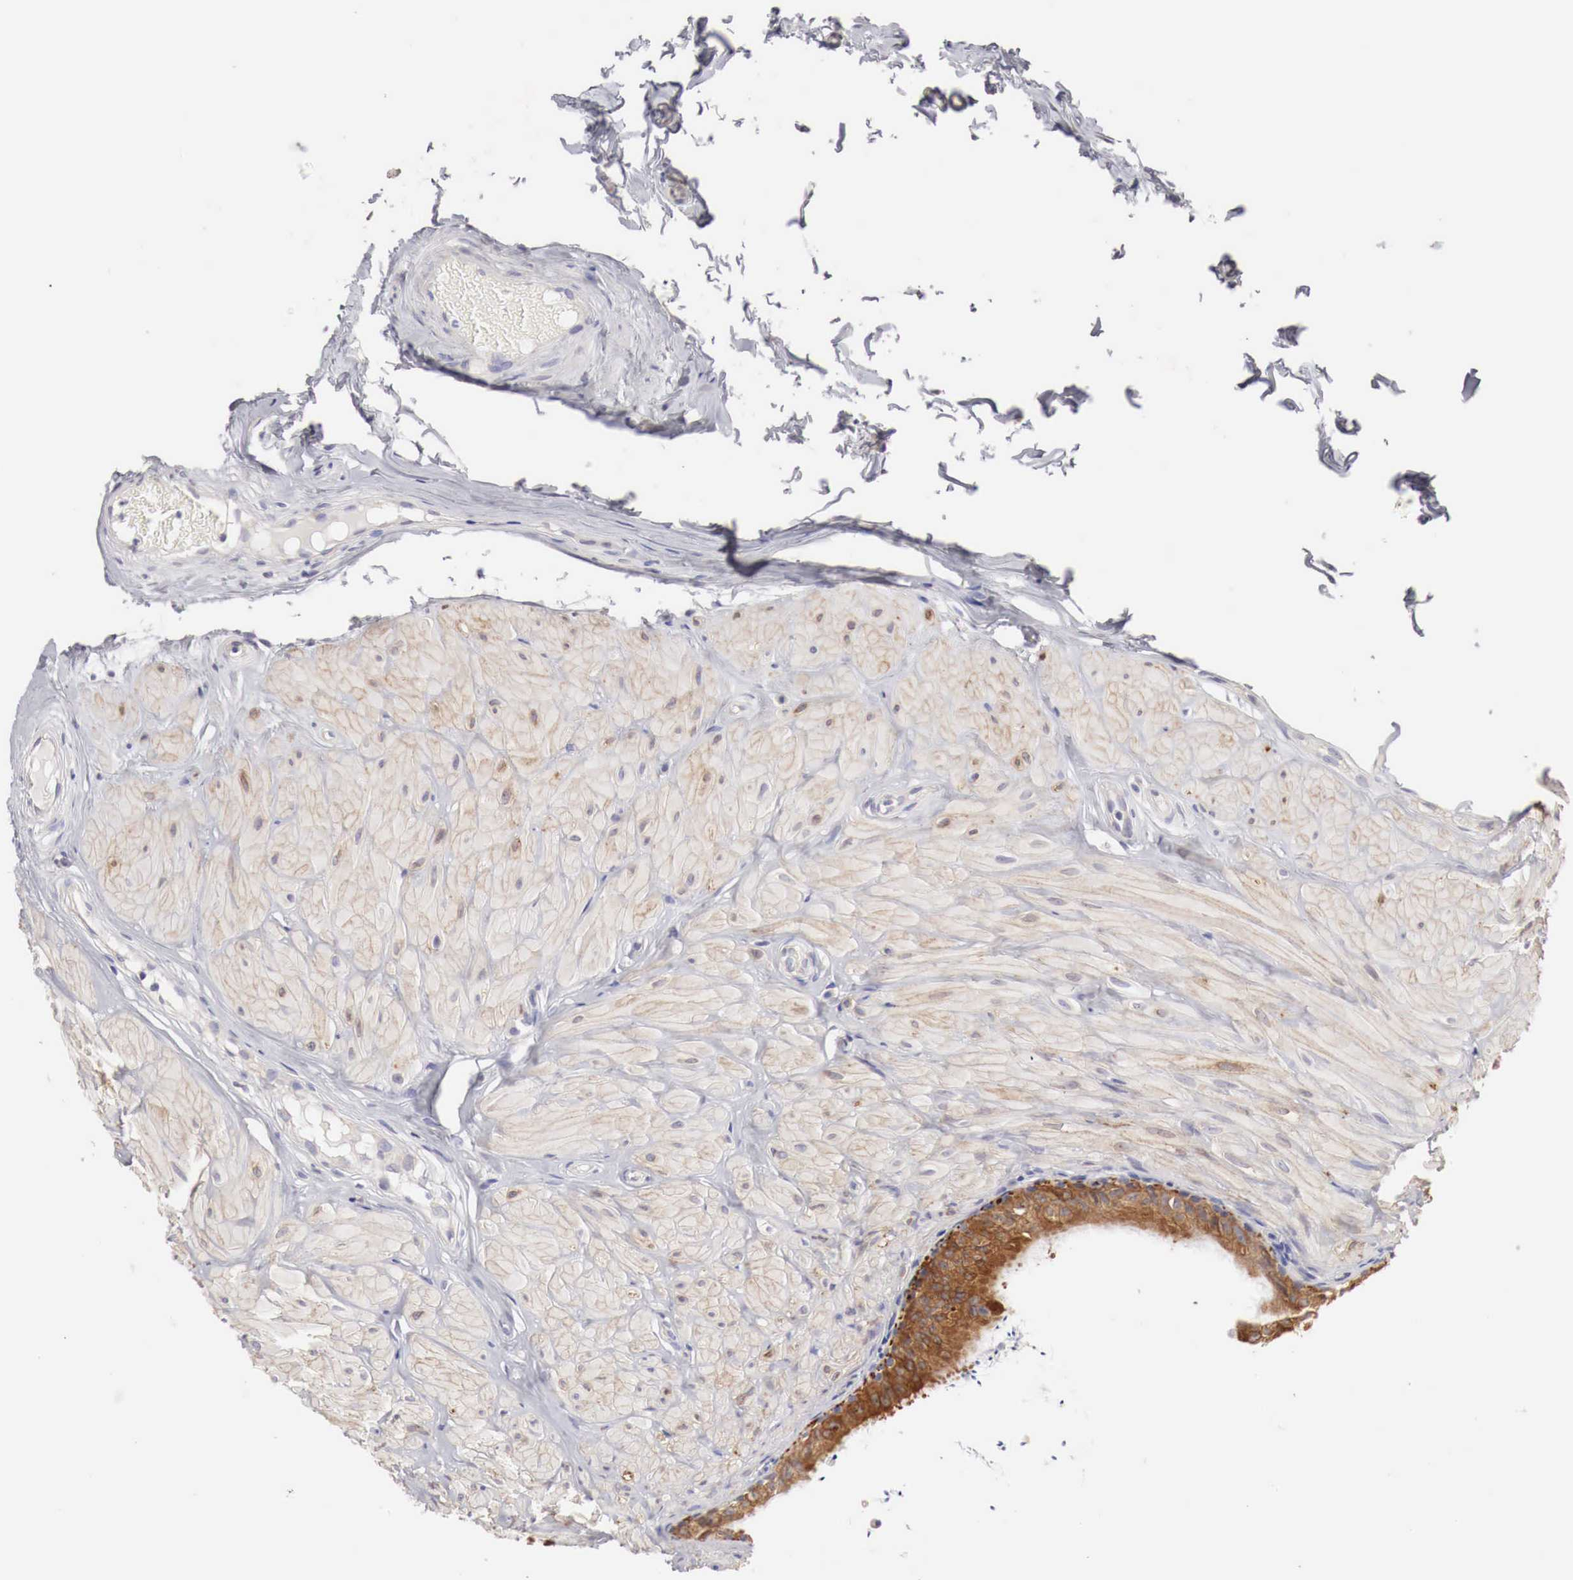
{"staining": {"intensity": "strong", "quantity": ">75%", "location": "cytoplasmic/membranous"}, "tissue": "epididymis", "cell_type": "Glandular cells", "image_type": "normal", "snomed": [{"axis": "morphology", "description": "Normal tissue, NOS"}, {"axis": "topography", "description": "Epididymis"}], "caption": "IHC staining of unremarkable epididymis, which exhibits high levels of strong cytoplasmic/membranous positivity in about >75% of glandular cells indicating strong cytoplasmic/membranous protein positivity. The staining was performed using DAB (3,3'-diaminobenzidine) (brown) for protein detection and nuclei were counterstained in hematoxylin (blue).", "gene": "NSDHL", "patient": {"sex": "male", "age": 52}}